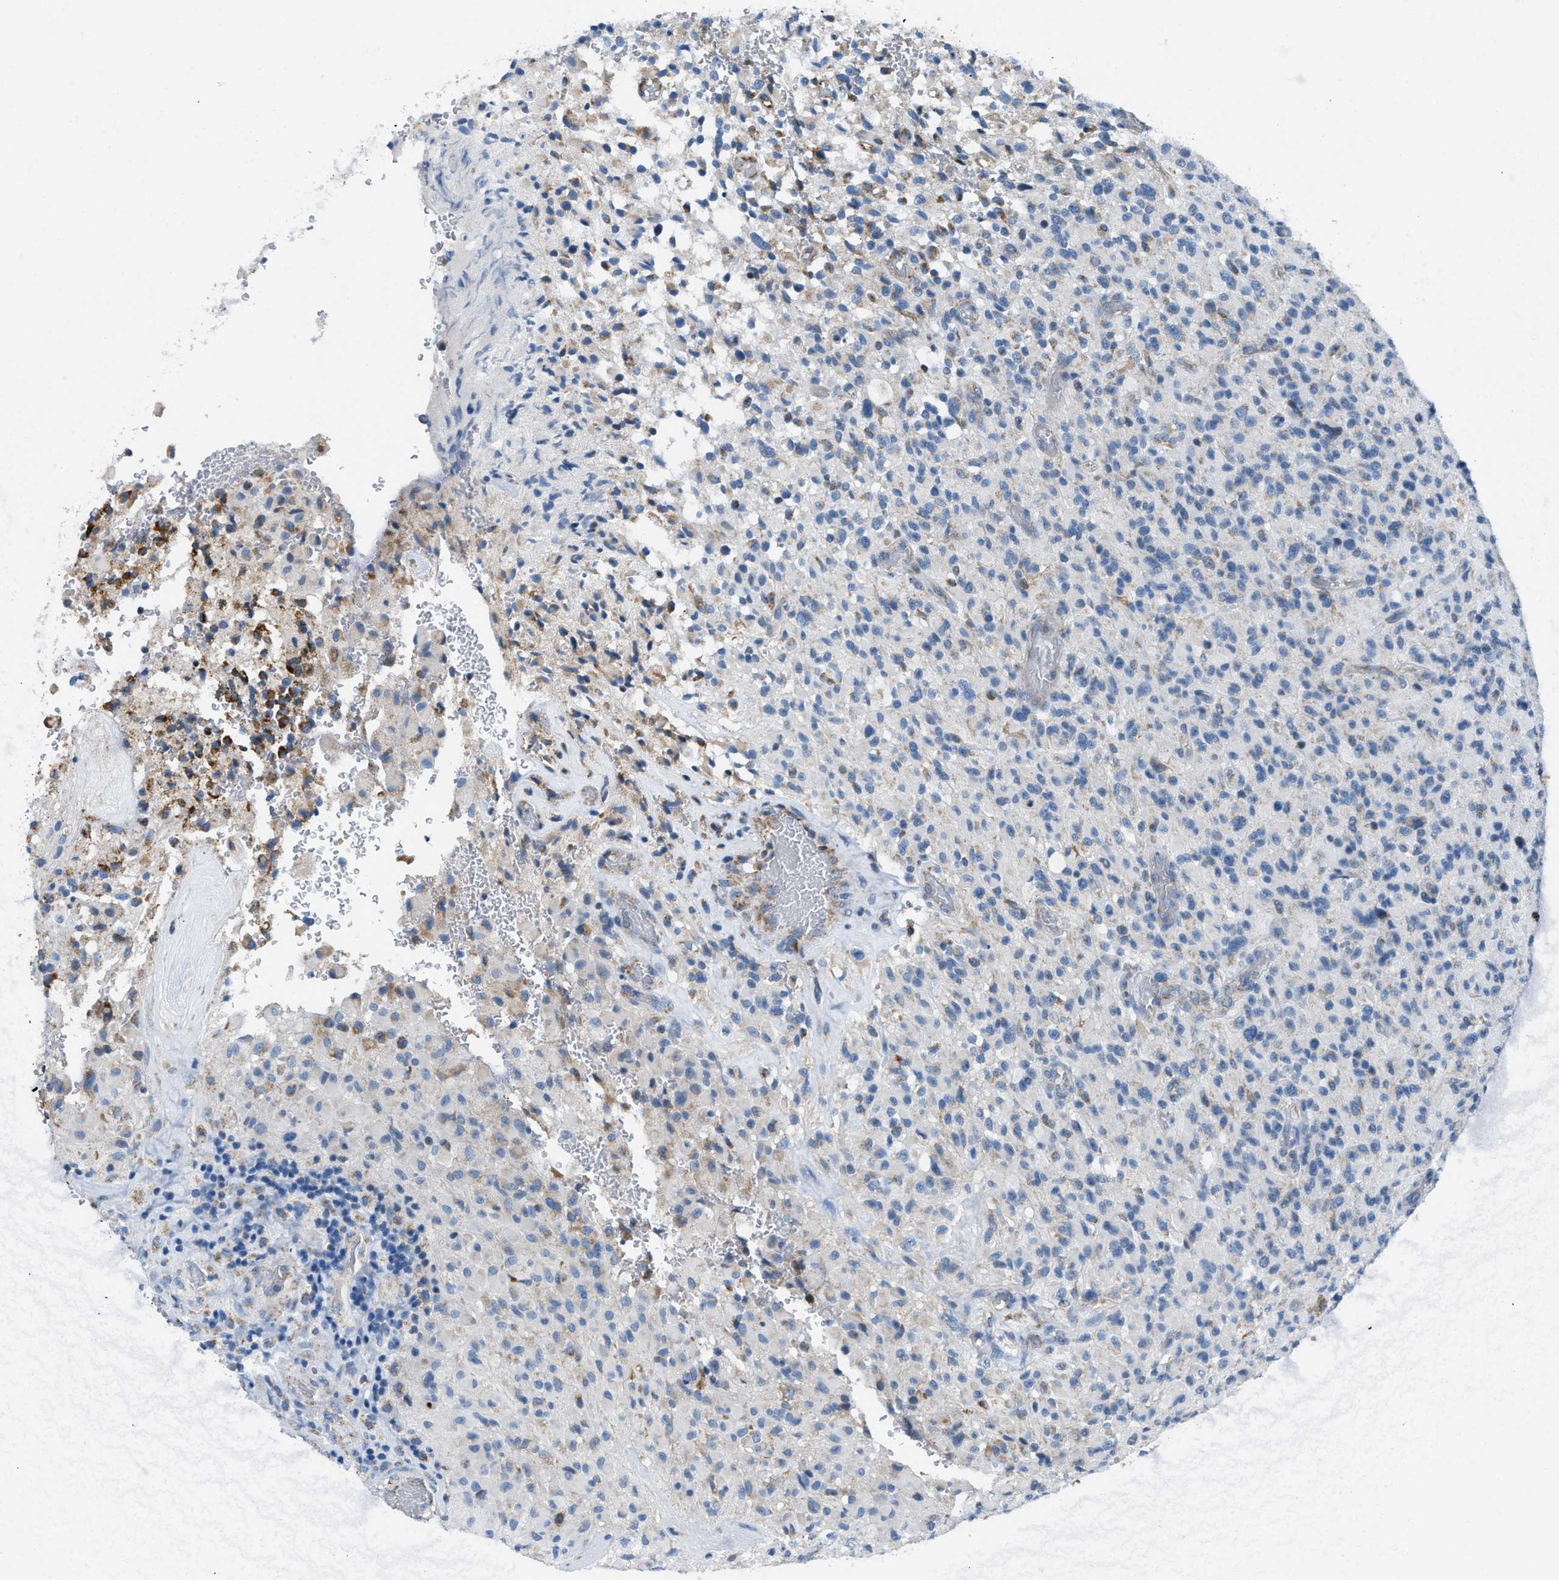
{"staining": {"intensity": "weak", "quantity": "<25%", "location": "cytoplasmic/membranous"}, "tissue": "glioma", "cell_type": "Tumor cells", "image_type": "cancer", "snomed": [{"axis": "morphology", "description": "Glioma, malignant, High grade"}, {"axis": "topography", "description": "Brain"}], "caption": "Image shows no significant protein positivity in tumor cells of glioma.", "gene": "ACADVL", "patient": {"sex": "male", "age": 71}}